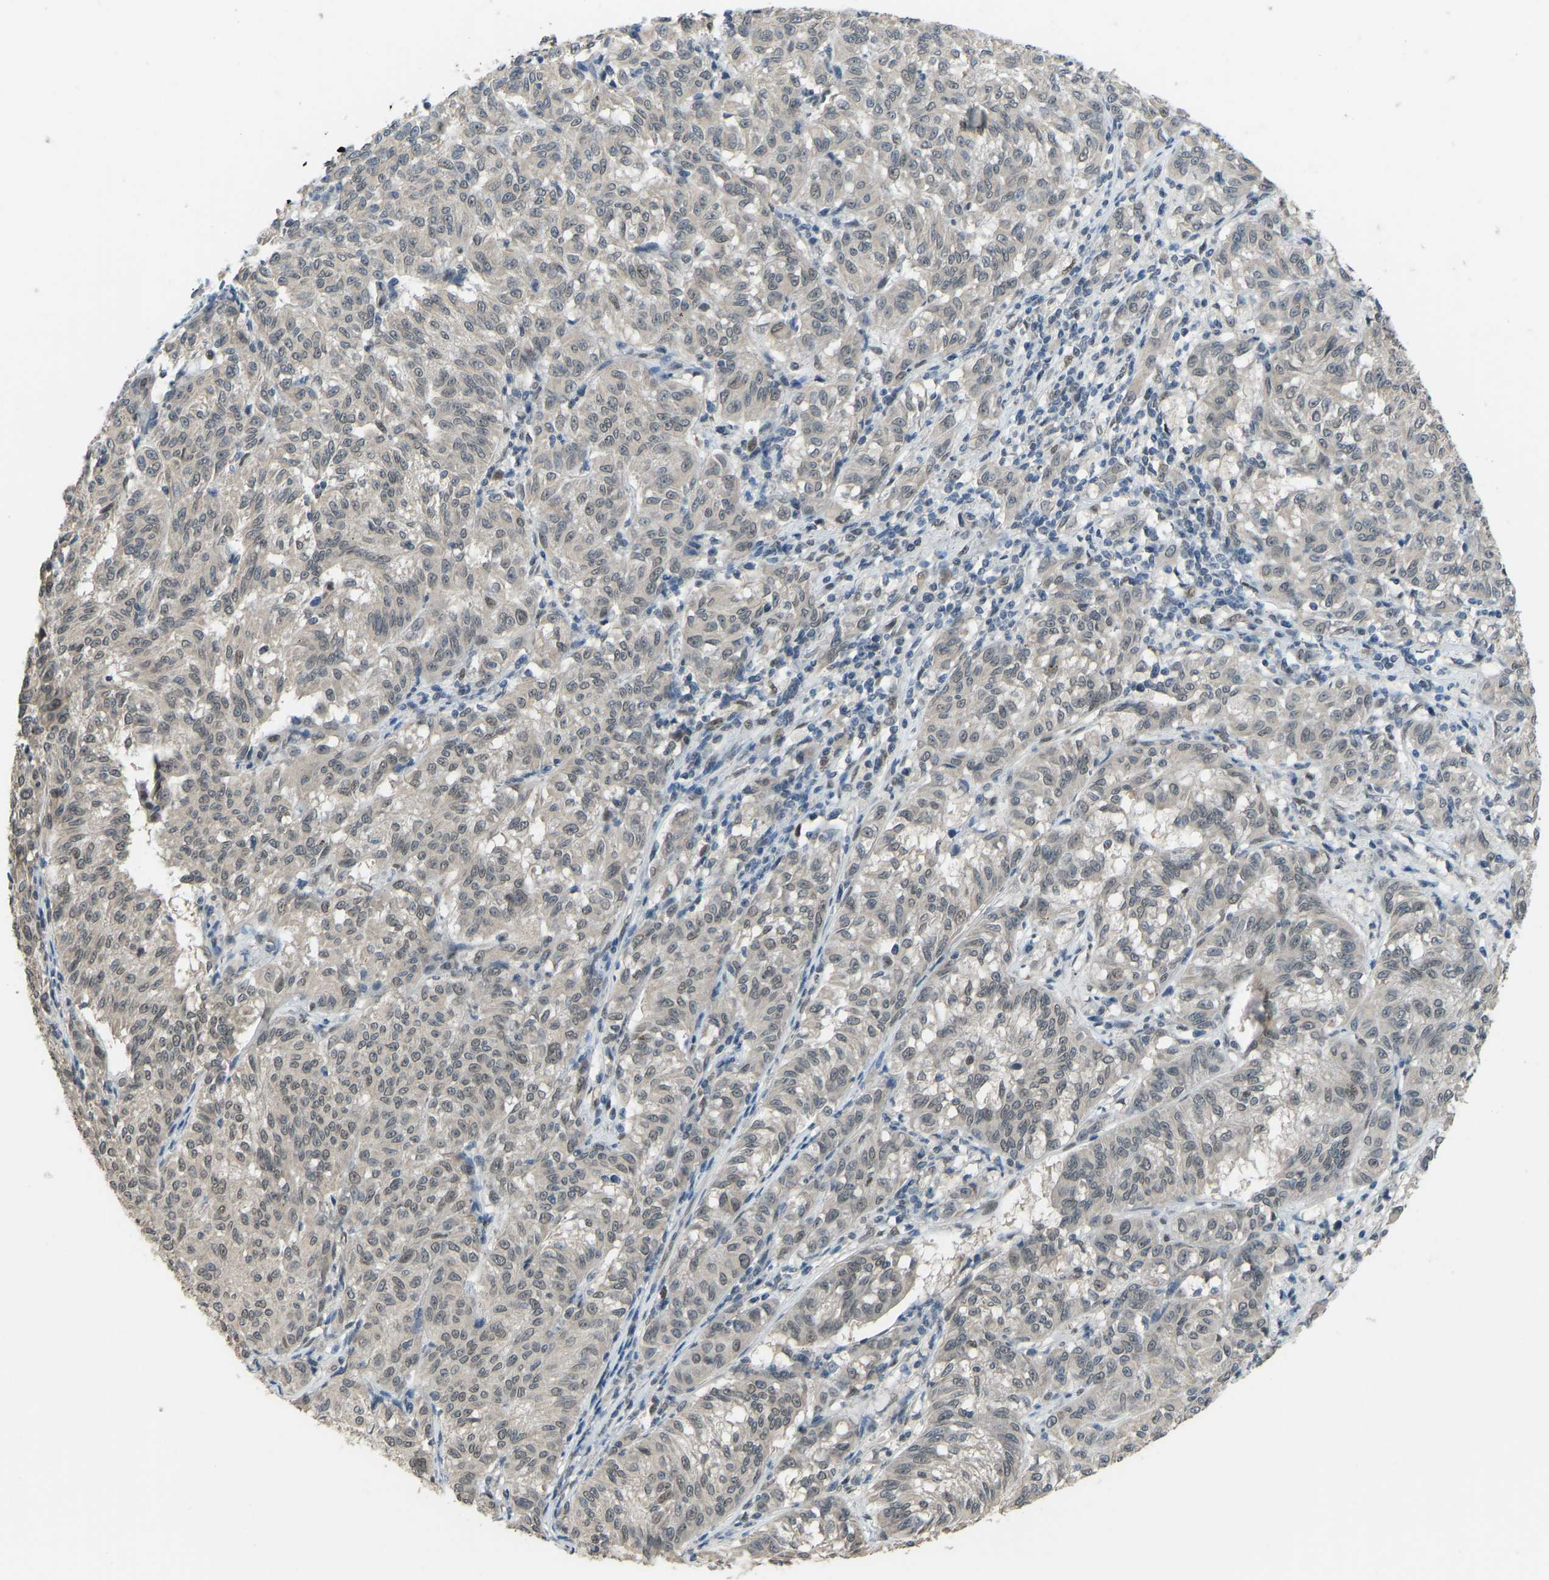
{"staining": {"intensity": "weak", "quantity": "<25%", "location": "nuclear"}, "tissue": "melanoma", "cell_type": "Tumor cells", "image_type": "cancer", "snomed": [{"axis": "morphology", "description": "Malignant melanoma, NOS"}, {"axis": "topography", "description": "Skin"}], "caption": "Immunohistochemistry (IHC) of melanoma demonstrates no staining in tumor cells. (DAB immunohistochemistry with hematoxylin counter stain).", "gene": "KPNA6", "patient": {"sex": "female", "age": 72}}